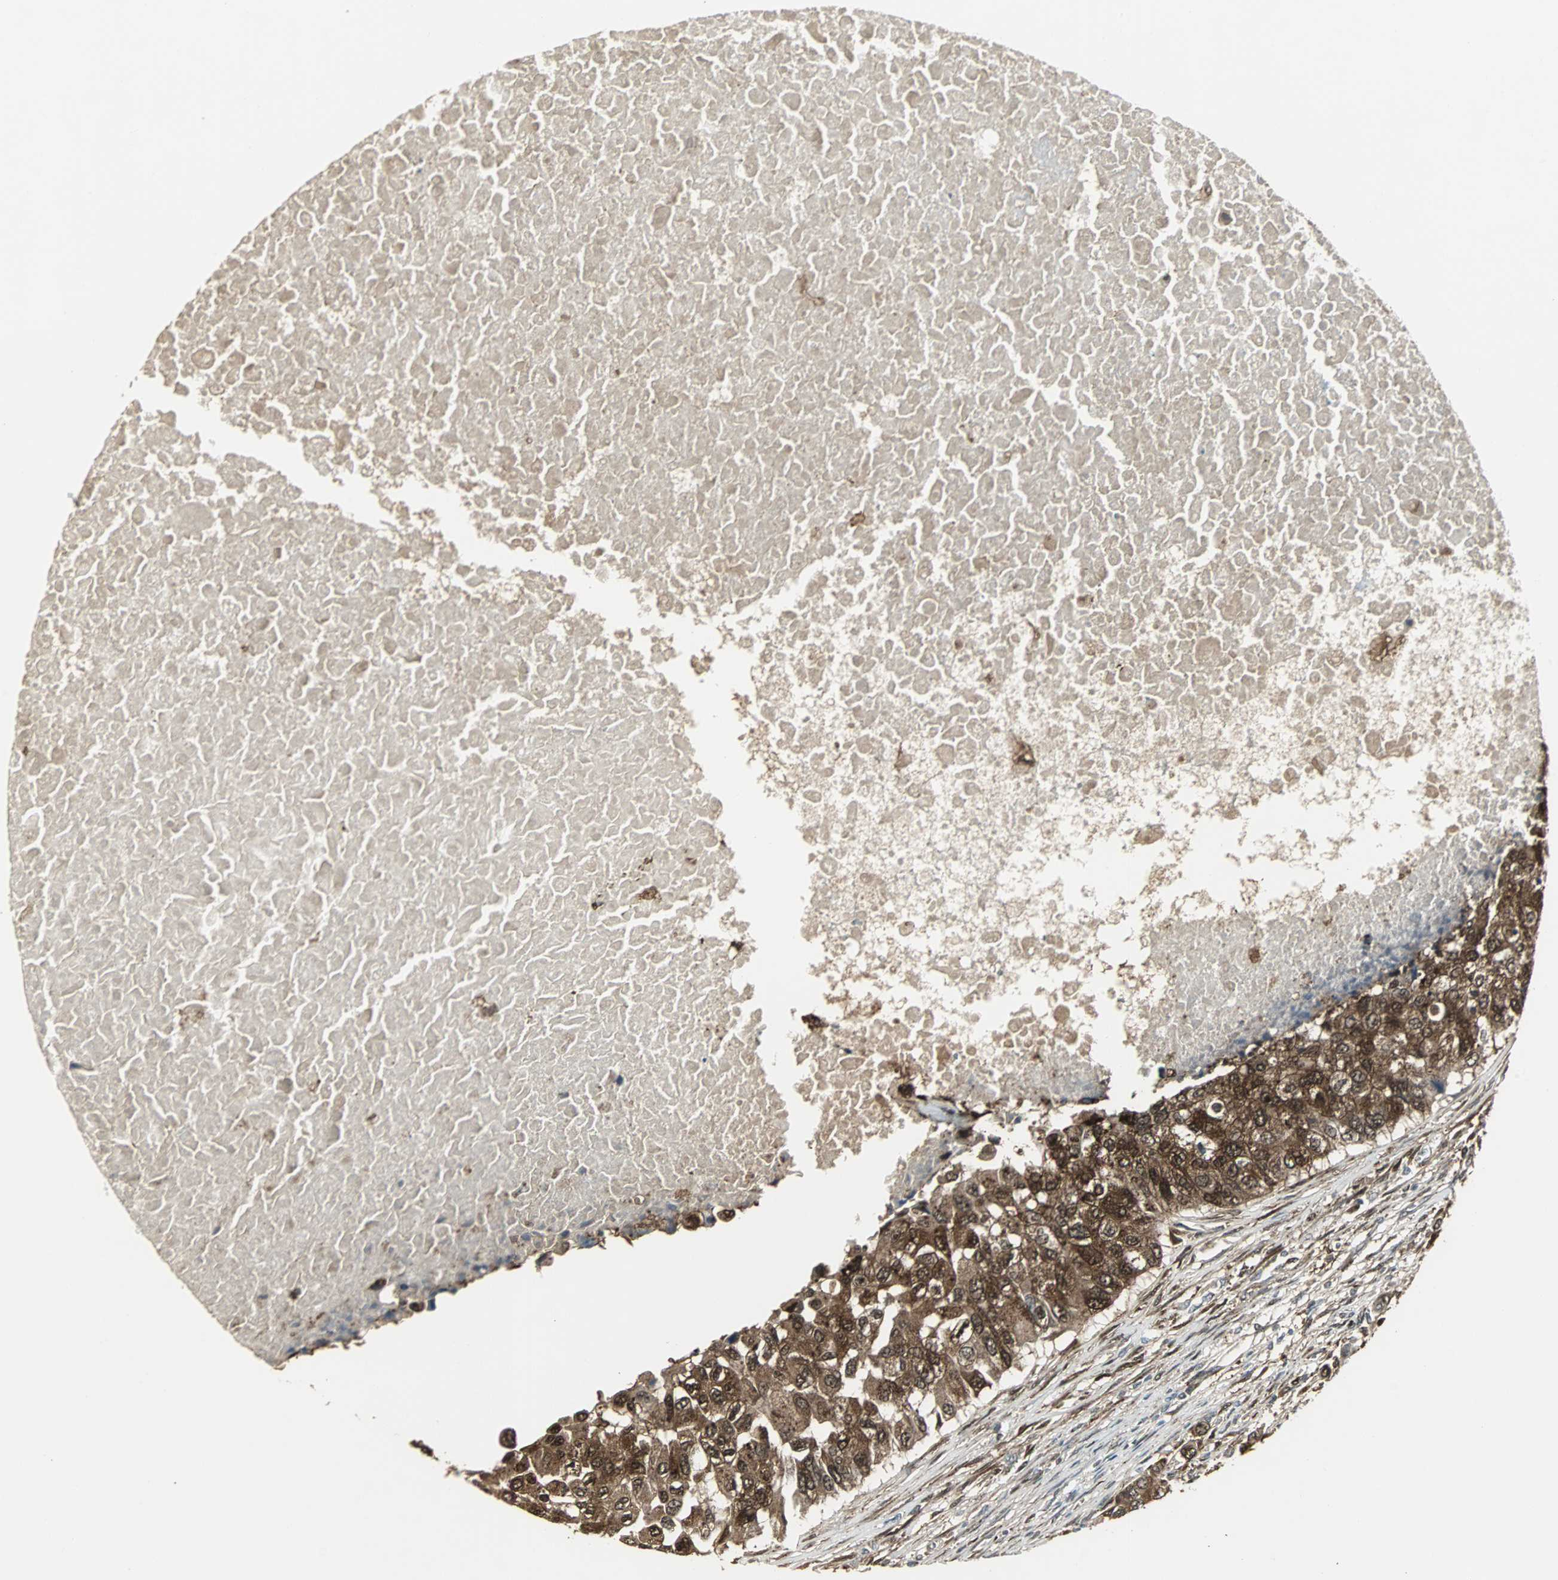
{"staining": {"intensity": "strong", "quantity": ">75%", "location": "cytoplasmic/membranous,nuclear"}, "tissue": "breast cancer", "cell_type": "Tumor cells", "image_type": "cancer", "snomed": [{"axis": "morphology", "description": "Normal tissue, NOS"}, {"axis": "morphology", "description": "Duct carcinoma"}, {"axis": "topography", "description": "Breast"}], "caption": "A brown stain labels strong cytoplasmic/membranous and nuclear staining of a protein in breast intraductal carcinoma tumor cells. Immunohistochemistry stains the protein of interest in brown and the nuclei are stained blue.", "gene": "PLIN3", "patient": {"sex": "female", "age": 49}}